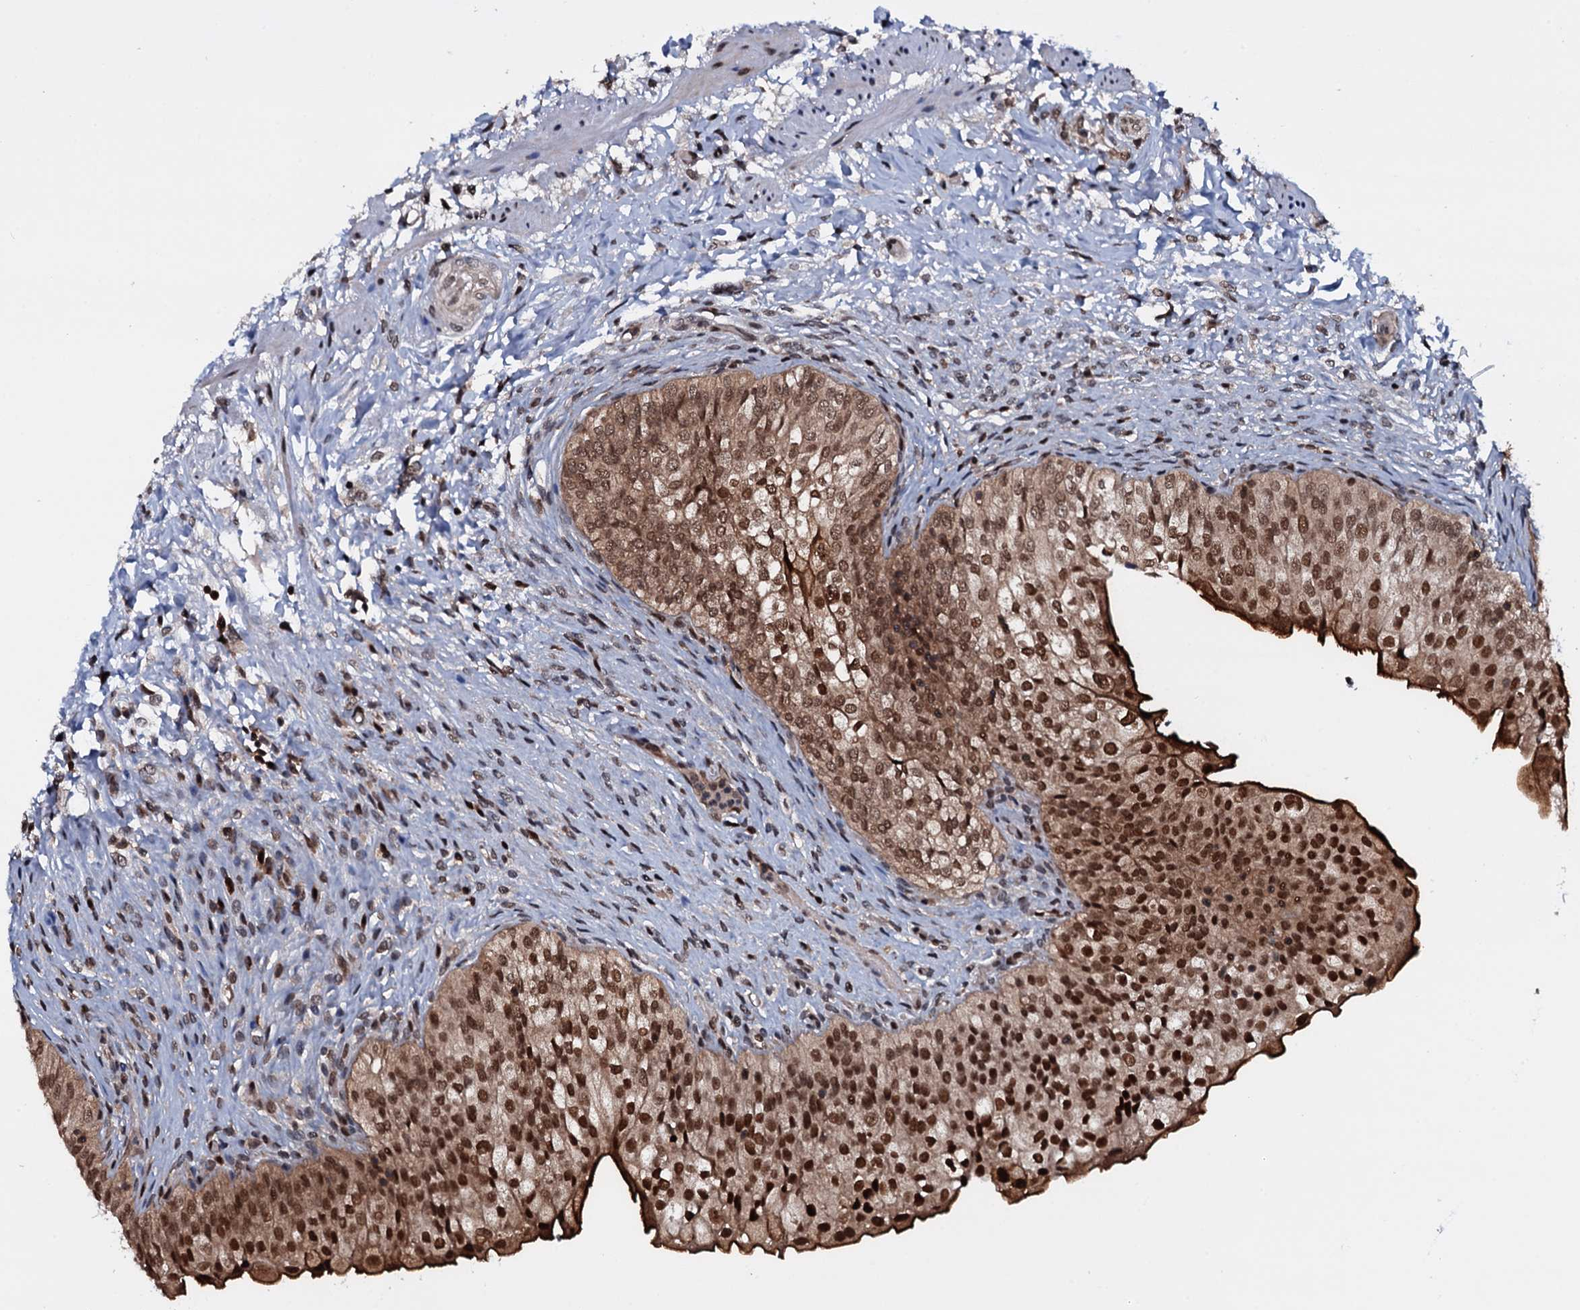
{"staining": {"intensity": "moderate", "quantity": ">75%", "location": "nuclear"}, "tissue": "urinary bladder", "cell_type": "Urothelial cells", "image_type": "normal", "snomed": [{"axis": "morphology", "description": "Normal tissue, NOS"}, {"axis": "topography", "description": "Urinary bladder"}], "caption": "Immunohistochemical staining of benign human urinary bladder demonstrates medium levels of moderate nuclear staining in about >75% of urothelial cells. The staining was performed using DAB, with brown indicating positive protein expression. Nuclei are stained blue with hematoxylin.", "gene": "HDDC3", "patient": {"sex": "male", "age": 55}}